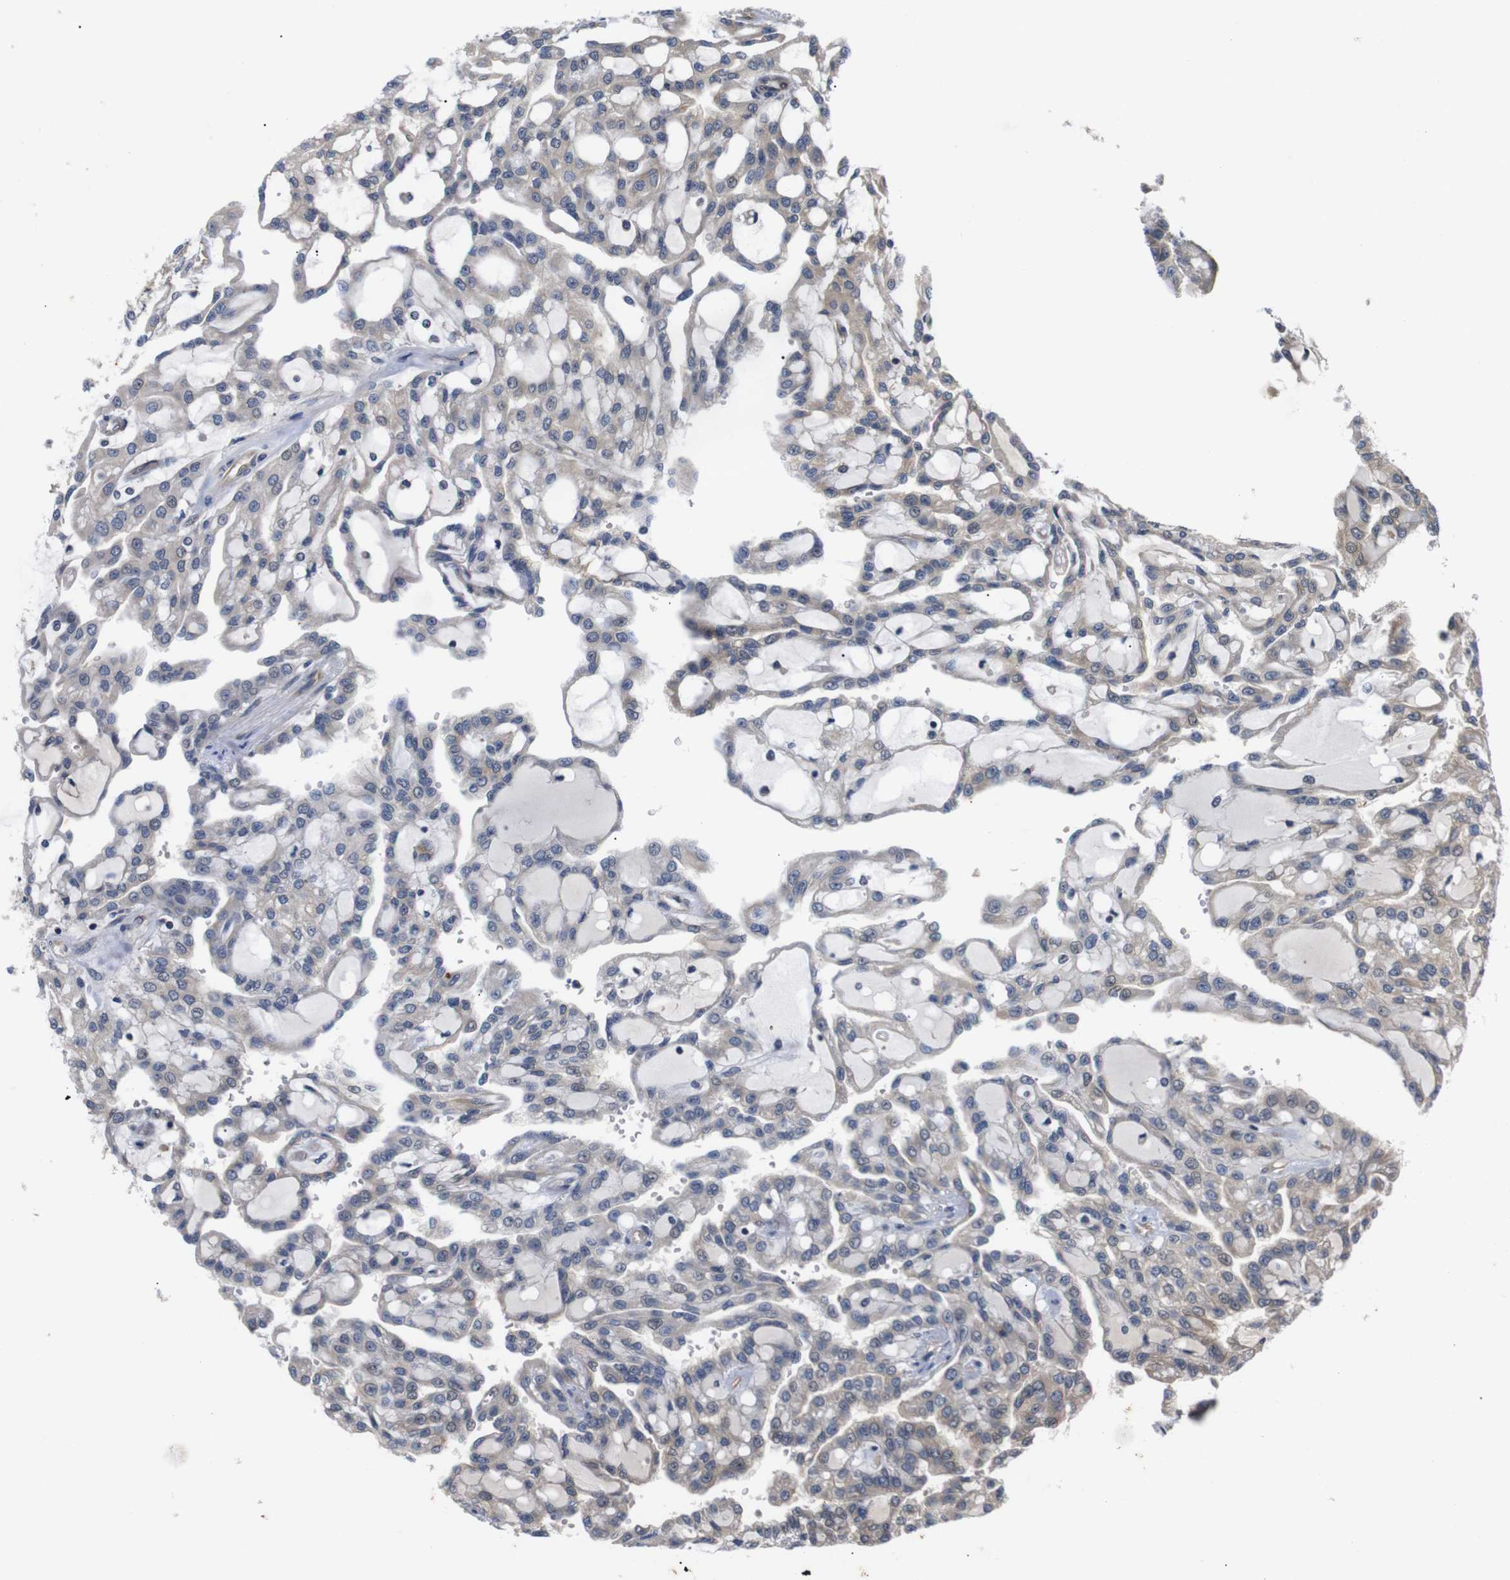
{"staining": {"intensity": "weak", "quantity": "<25%", "location": "cytoplasmic/membranous"}, "tissue": "renal cancer", "cell_type": "Tumor cells", "image_type": "cancer", "snomed": [{"axis": "morphology", "description": "Adenocarcinoma, NOS"}, {"axis": "topography", "description": "Kidney"}], "caption": "Immunohistochemical staining of human adenocarcinoma (renal) displays no significant positivity in tumor cells. The staining was performed using DAB (3,3'-diaminobenzidine) to visualize the protein expression in brown, while the nuclei were stained in blue with hematoxylin (Magnification: 20x).", "gene": "RIPK1", "patient": {"sex": "male", "age": 63}}